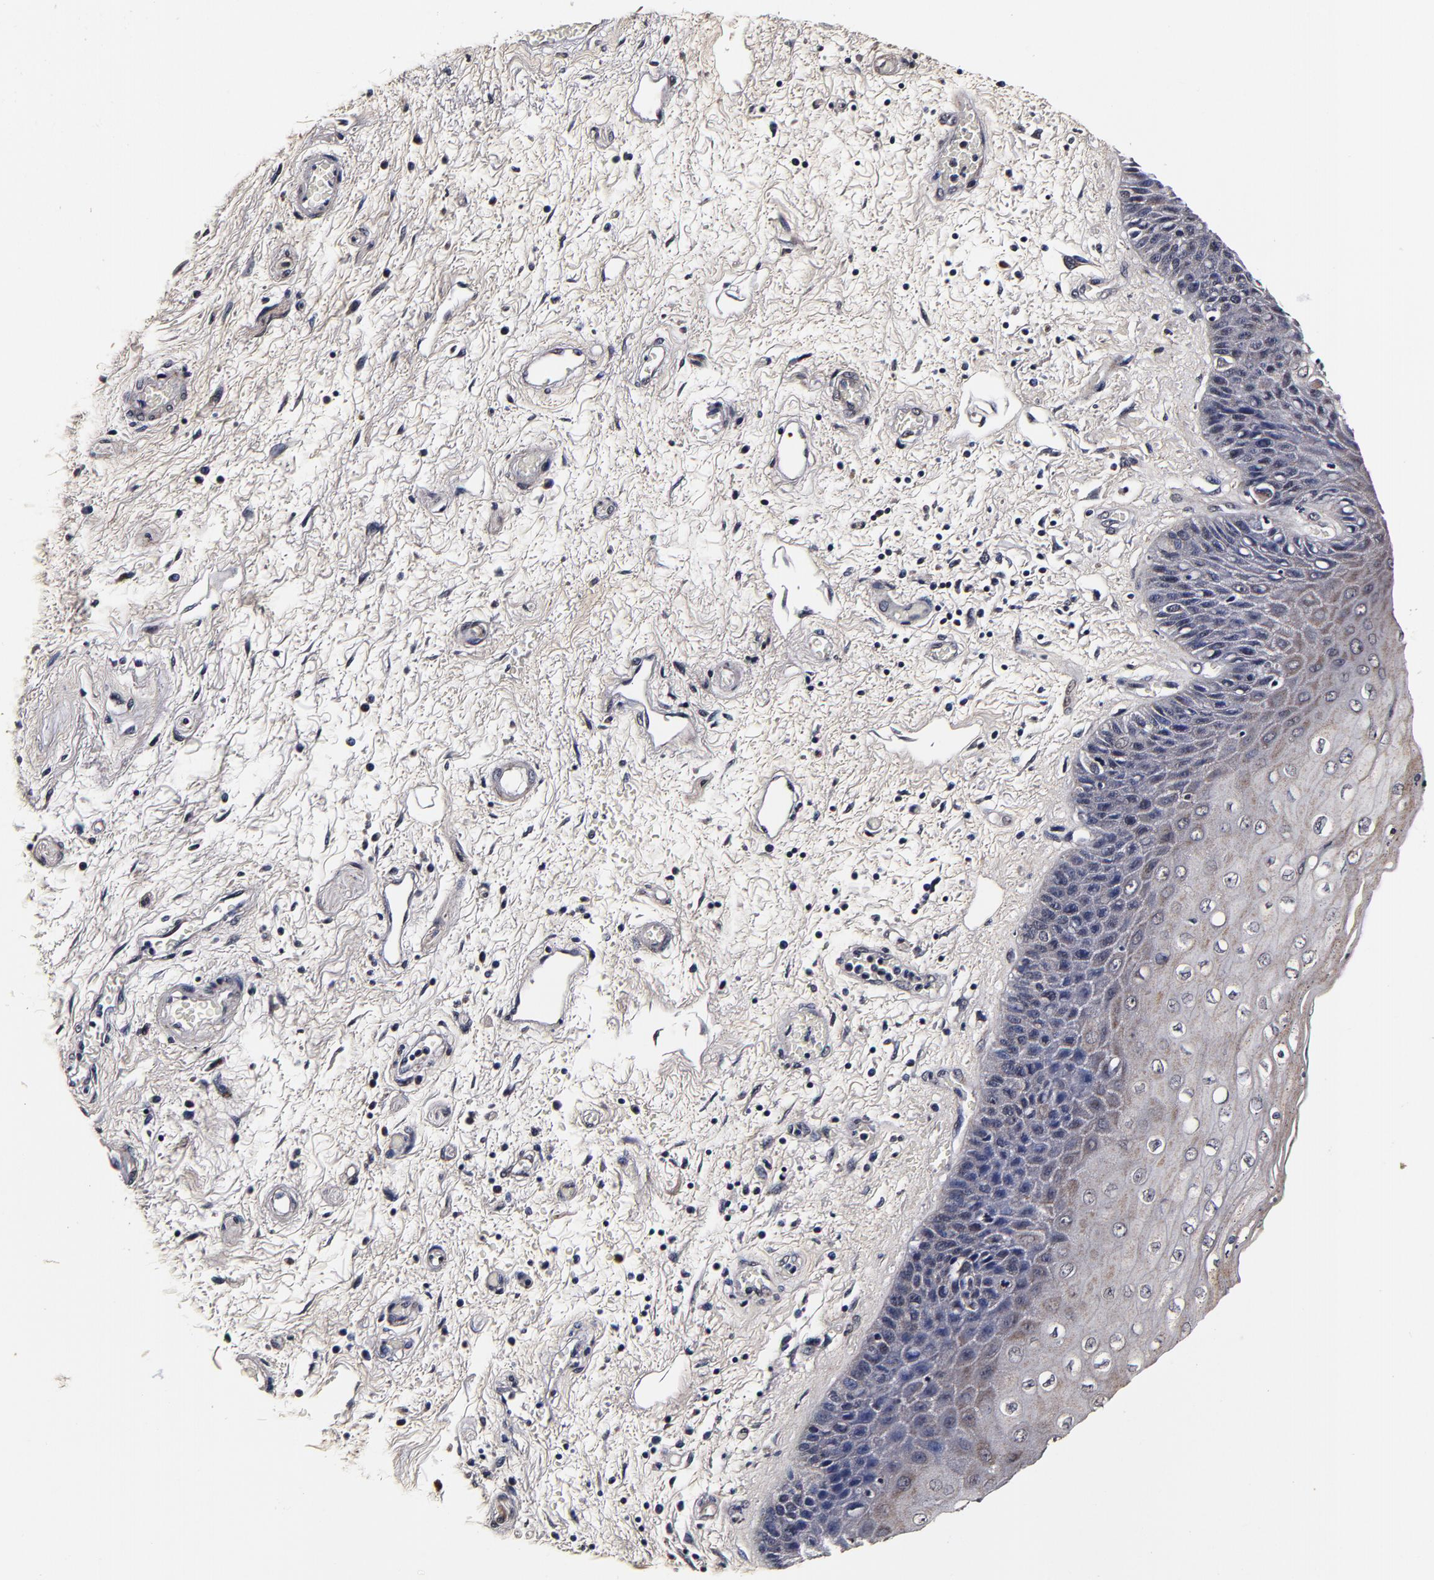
{"staining": {"intensity": "moderate", "quantity": ">75%", "location": "cytoplasmic/membranous,nuclear"}, "tissue": "skin", "cell_type": "Epidermal cells", "image_type": "normal", "snomed": [{"axis": "morphology", "description": "Normal tissue, NOS"}, {"axis": "topography", "description": "Anal"}], "caption": "This photomicrograph shows immunohistochemistry staining of unremarkable skin, with medium moderate cytoplasmic/membranous,nuclear positivity in about >75% of epidermal cells.", "gene": "MMP15", "patient": {"sex": "female", "age": 46}}